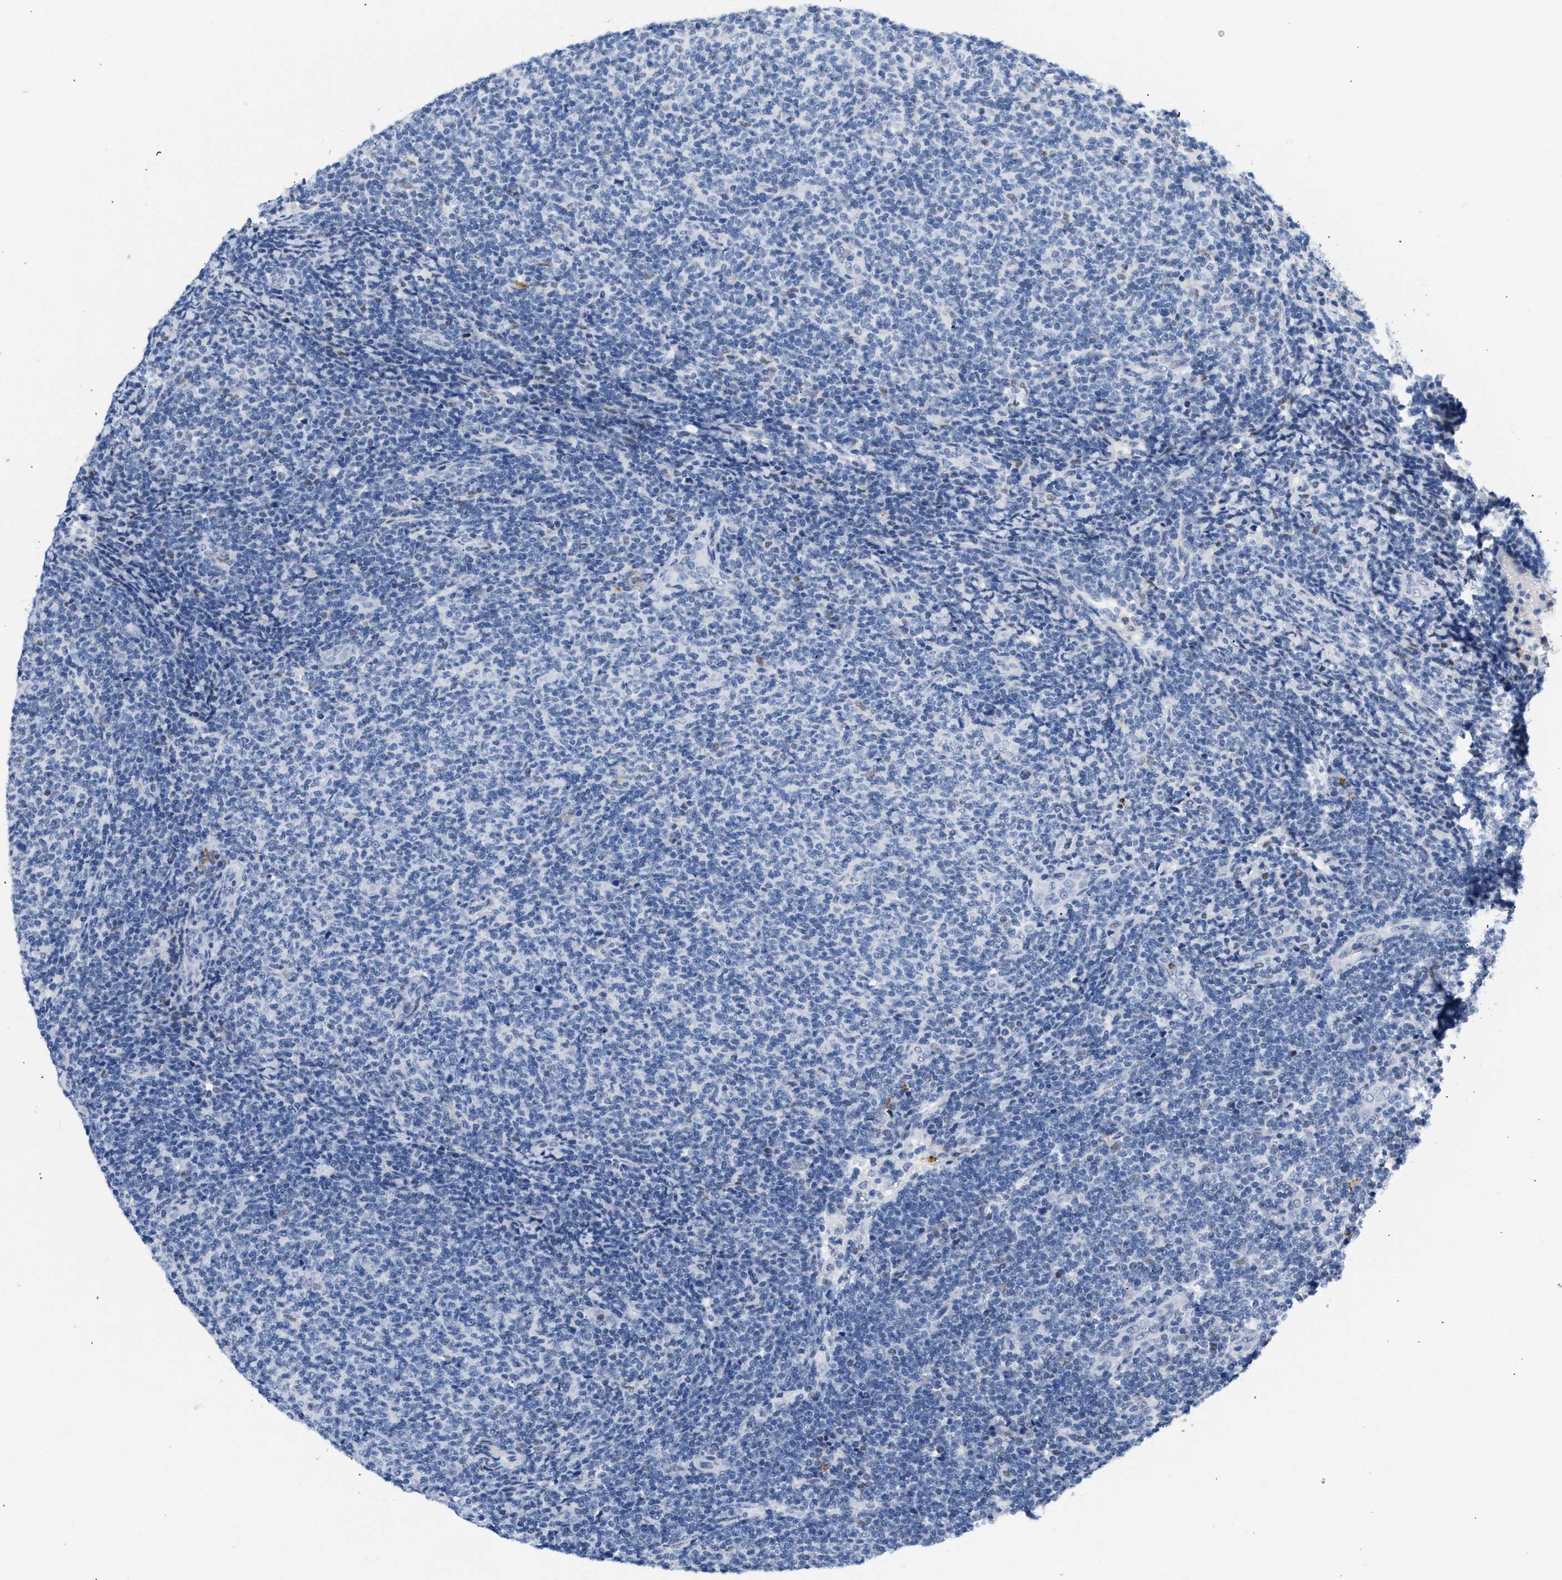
{"staining": {"intensity": "negative", "quantity": "none", "location": "none"}, "tissue": "lymphoma", "cell_type": "Tumor cells", "image_type": "cancer", "snomed": [{"axis": "morphology", "description": "Malignant lymphoma, non-Hodgkin's type, Low grade"}, {"axis": "topography", "description": "Lymph node"}], "caption": "Histopathology image shows no protein positivity in tumor cells of lymphoma tissue.", "gene": "BOLL", "patient": {"sex": "male", "age": 66}}